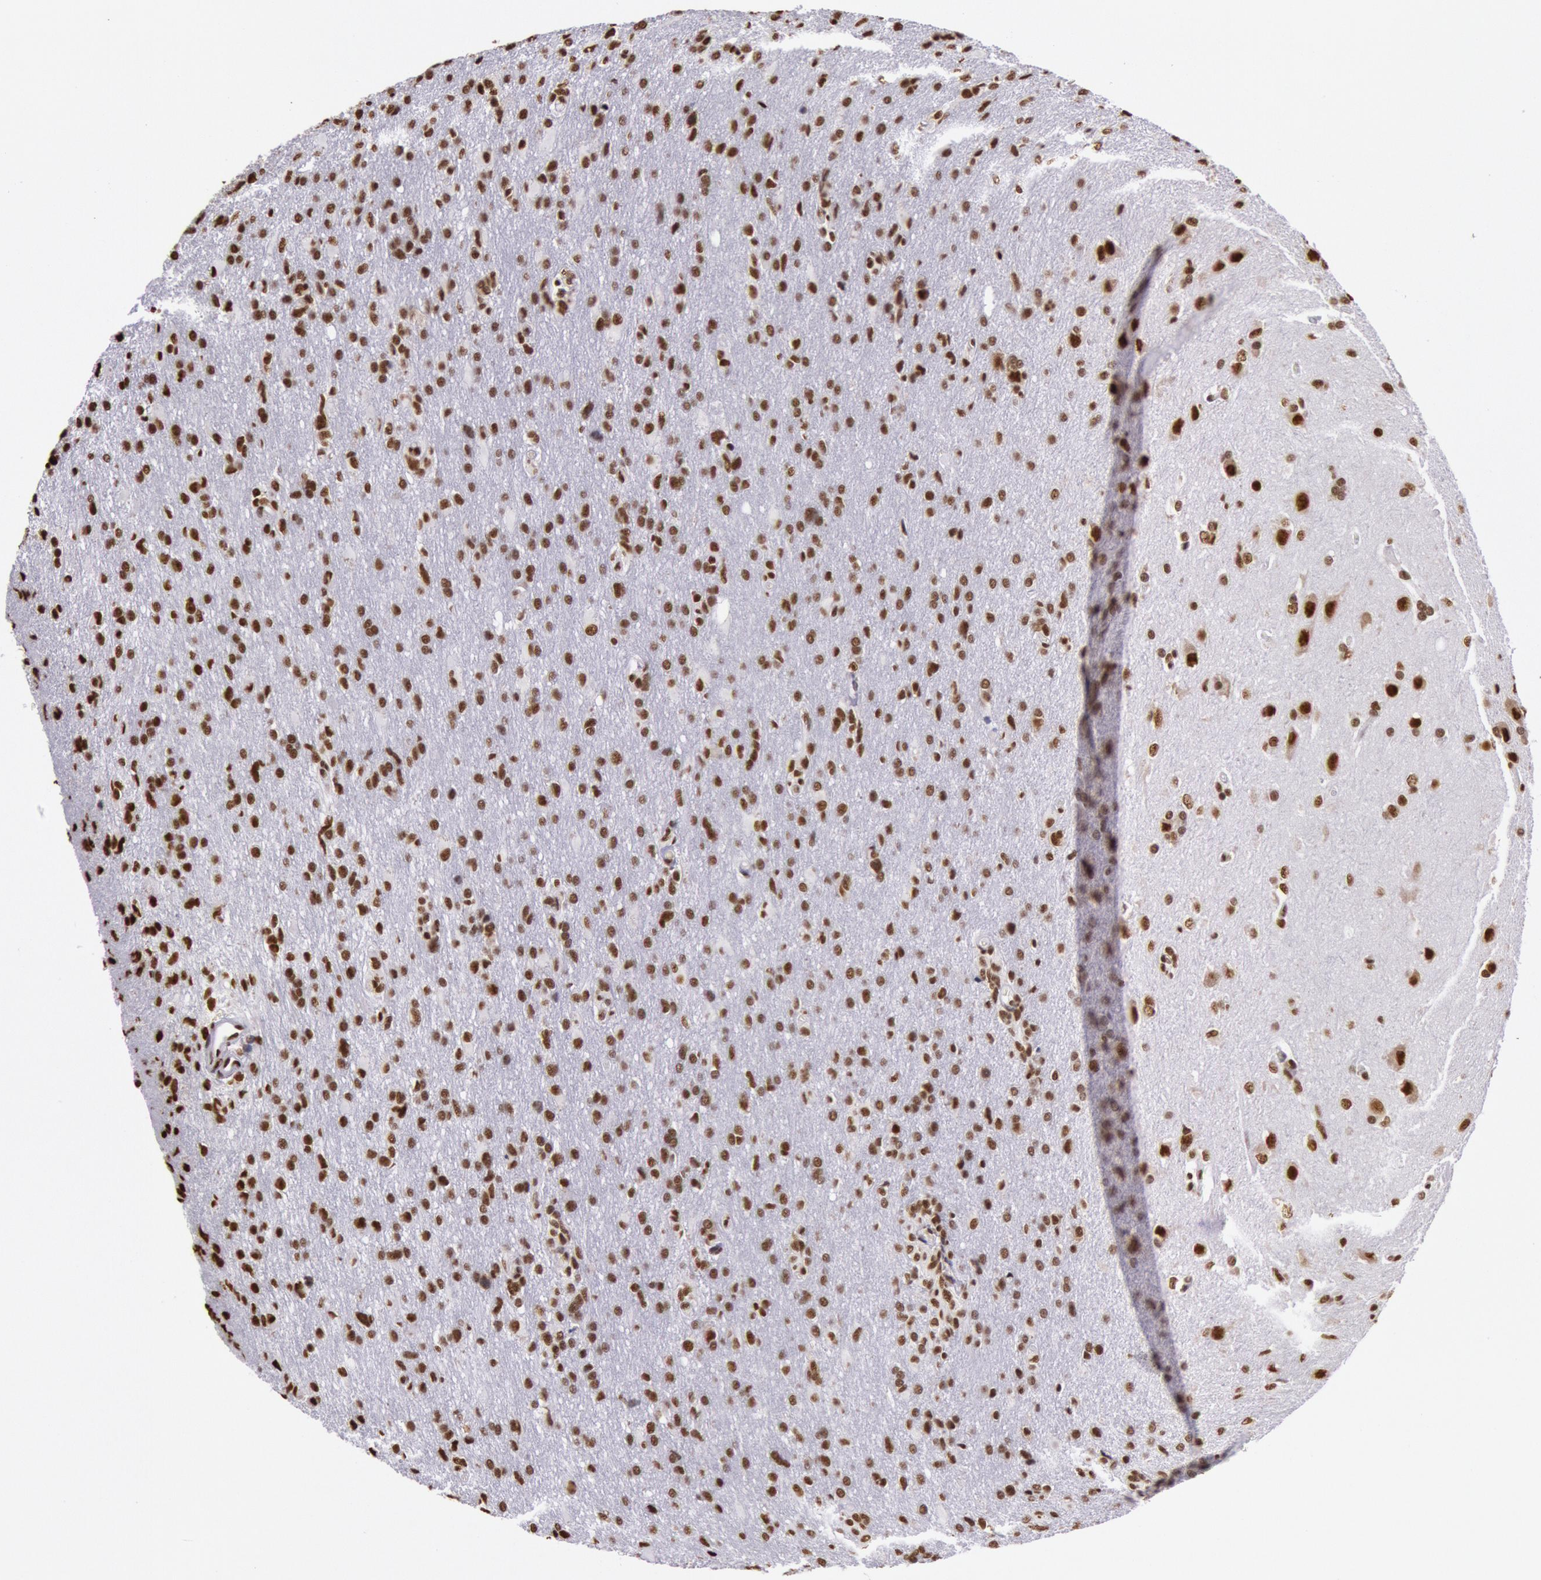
{"staining": {"intensity": "strong", "quantity": ">75%", "location": "nuclear"}, "tissue": "glioma", "cell_type": "Tumor cells", "image_type": "cancer", "snomed": [{"axis": "morphology", "description": "Glioma, malignant, High grade"}, {"axis": "topography", "description": "Brain"}], "caption": "This histopathology image demonstrates IHC staining of human glioma, with high strong nuclear expression in approximately >75% of tumor cells.", "gene": "HNRNPH2", "patient": {"sex": "male", "age": 68}}